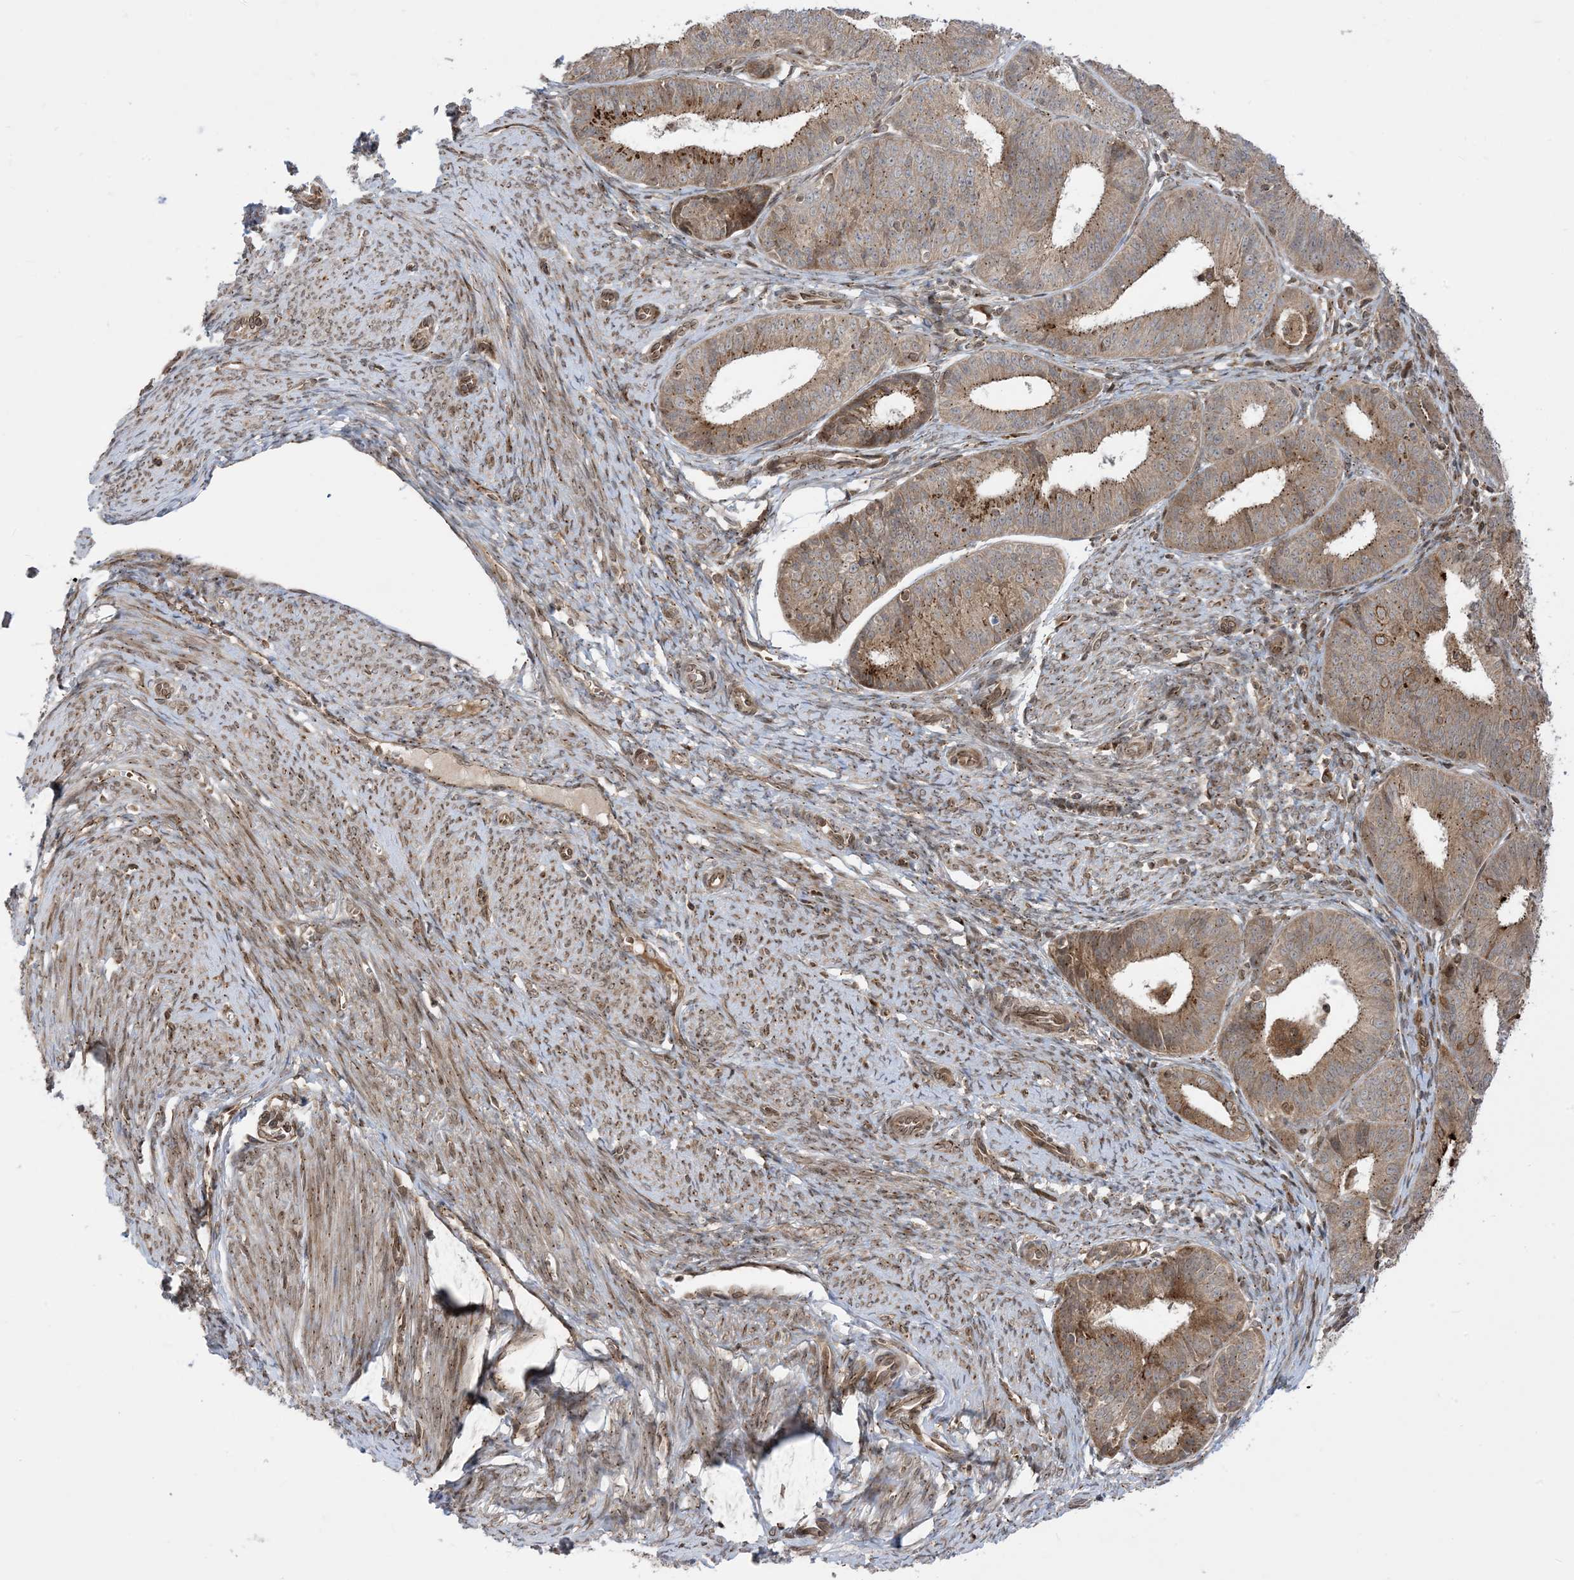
{"staining": {"intensity": "strong", "quantity": "<25%", "location": "cytoplasmic/membranous"}, "tissue": "endometrial cancer", "cell_type": "Tumor cells", "image_type": "cancer", "snomed": [{"axis": "morphology", "description": "Adenocarcinoma, NOS"}, {"axis": "topography", "description": "Endometrium"}], "caption": "High-magnification brightfield microscopy of adenocarcinoma (endometrial) stained with DAB (3,3'-diaminobenzidine) (brown) and counterstained with hematoxylin (blue). tumor cells exhibit strong cytoplasmic/membranous positivity is appreciated in approximately<25% of cells.", "gene": "CASP4", "patient": {"sex": "female", "age": 51}}